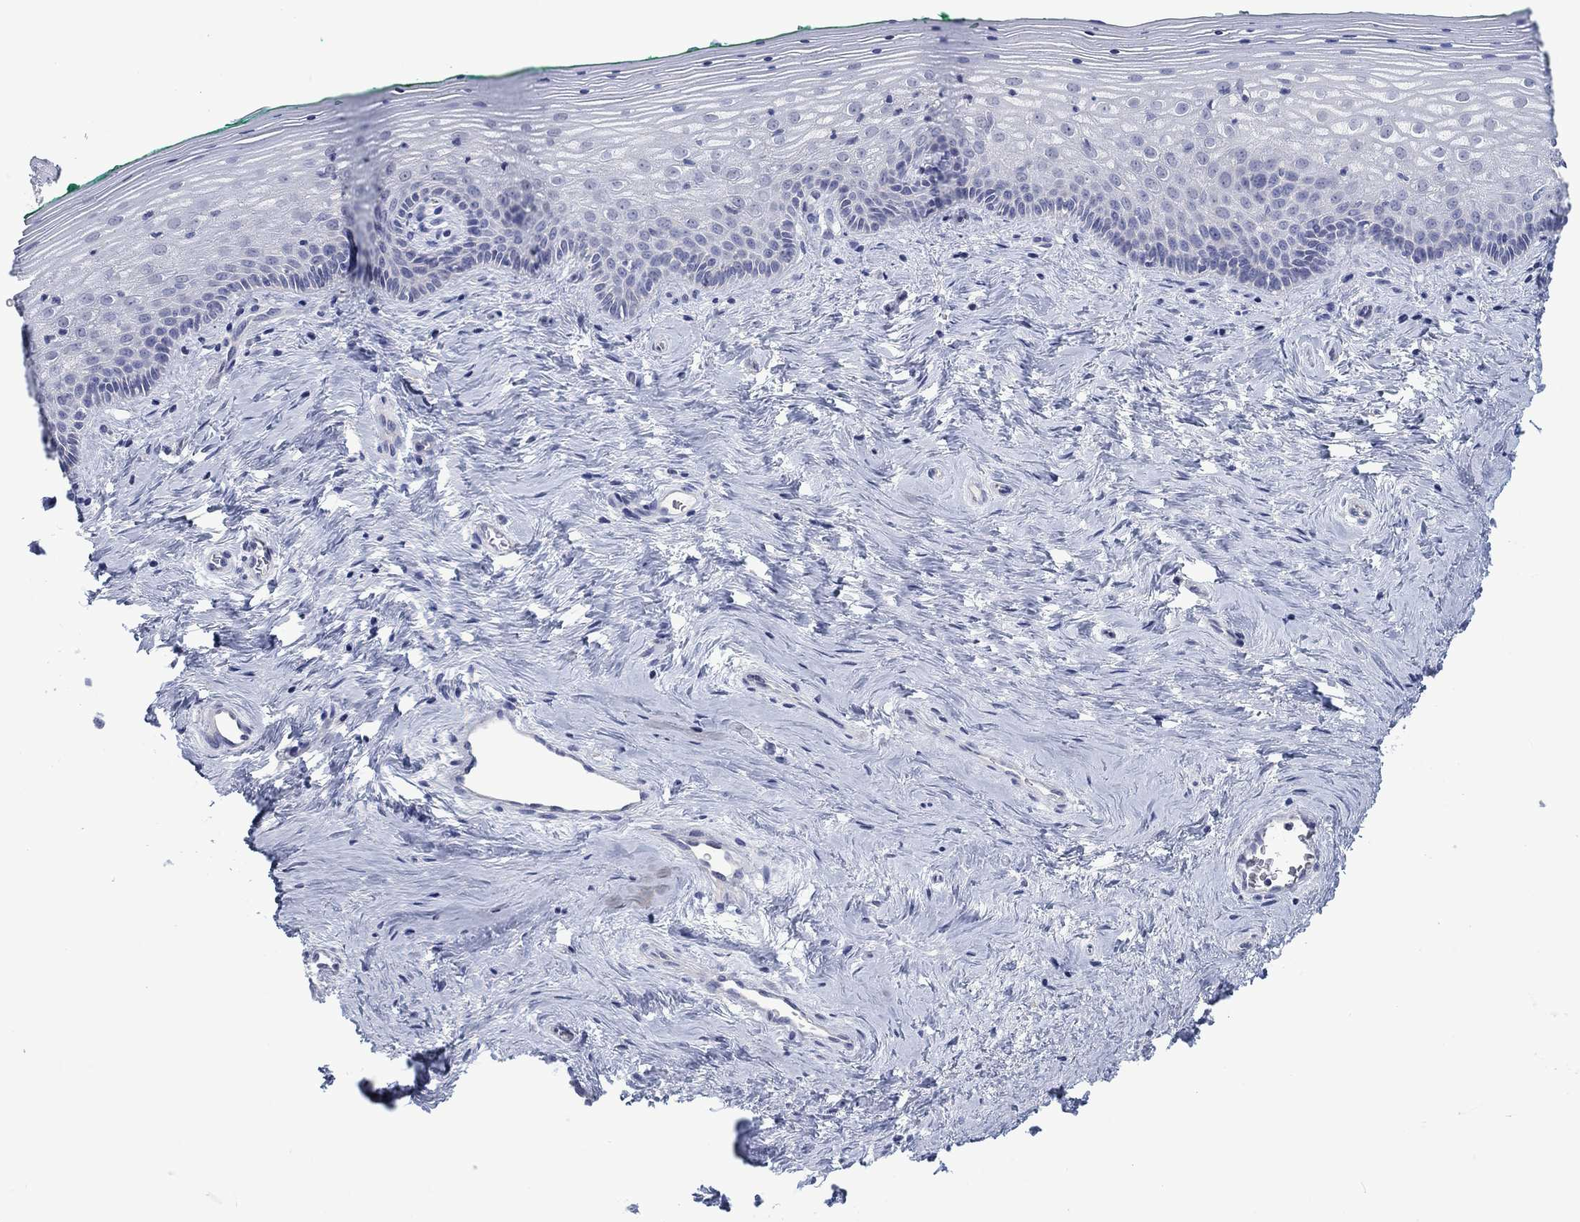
{"staining": {"intensity": "negative", "quantity": "none", "location": "none"}, "tissue": "vagina", "cell_type": "Squamous epithelial cells", "image_type": "normal", "snomed": [{"axis": "morphology", "description": "Normal tissue, NOS"}, {"axis": "topography", "description": "Vagina"}], "caption": "The image demonstrates no significant positivity in squamous epithelial cells of vagina.", "gene": "FER1L6", "patient": {"sex": "female", "age": 45}}